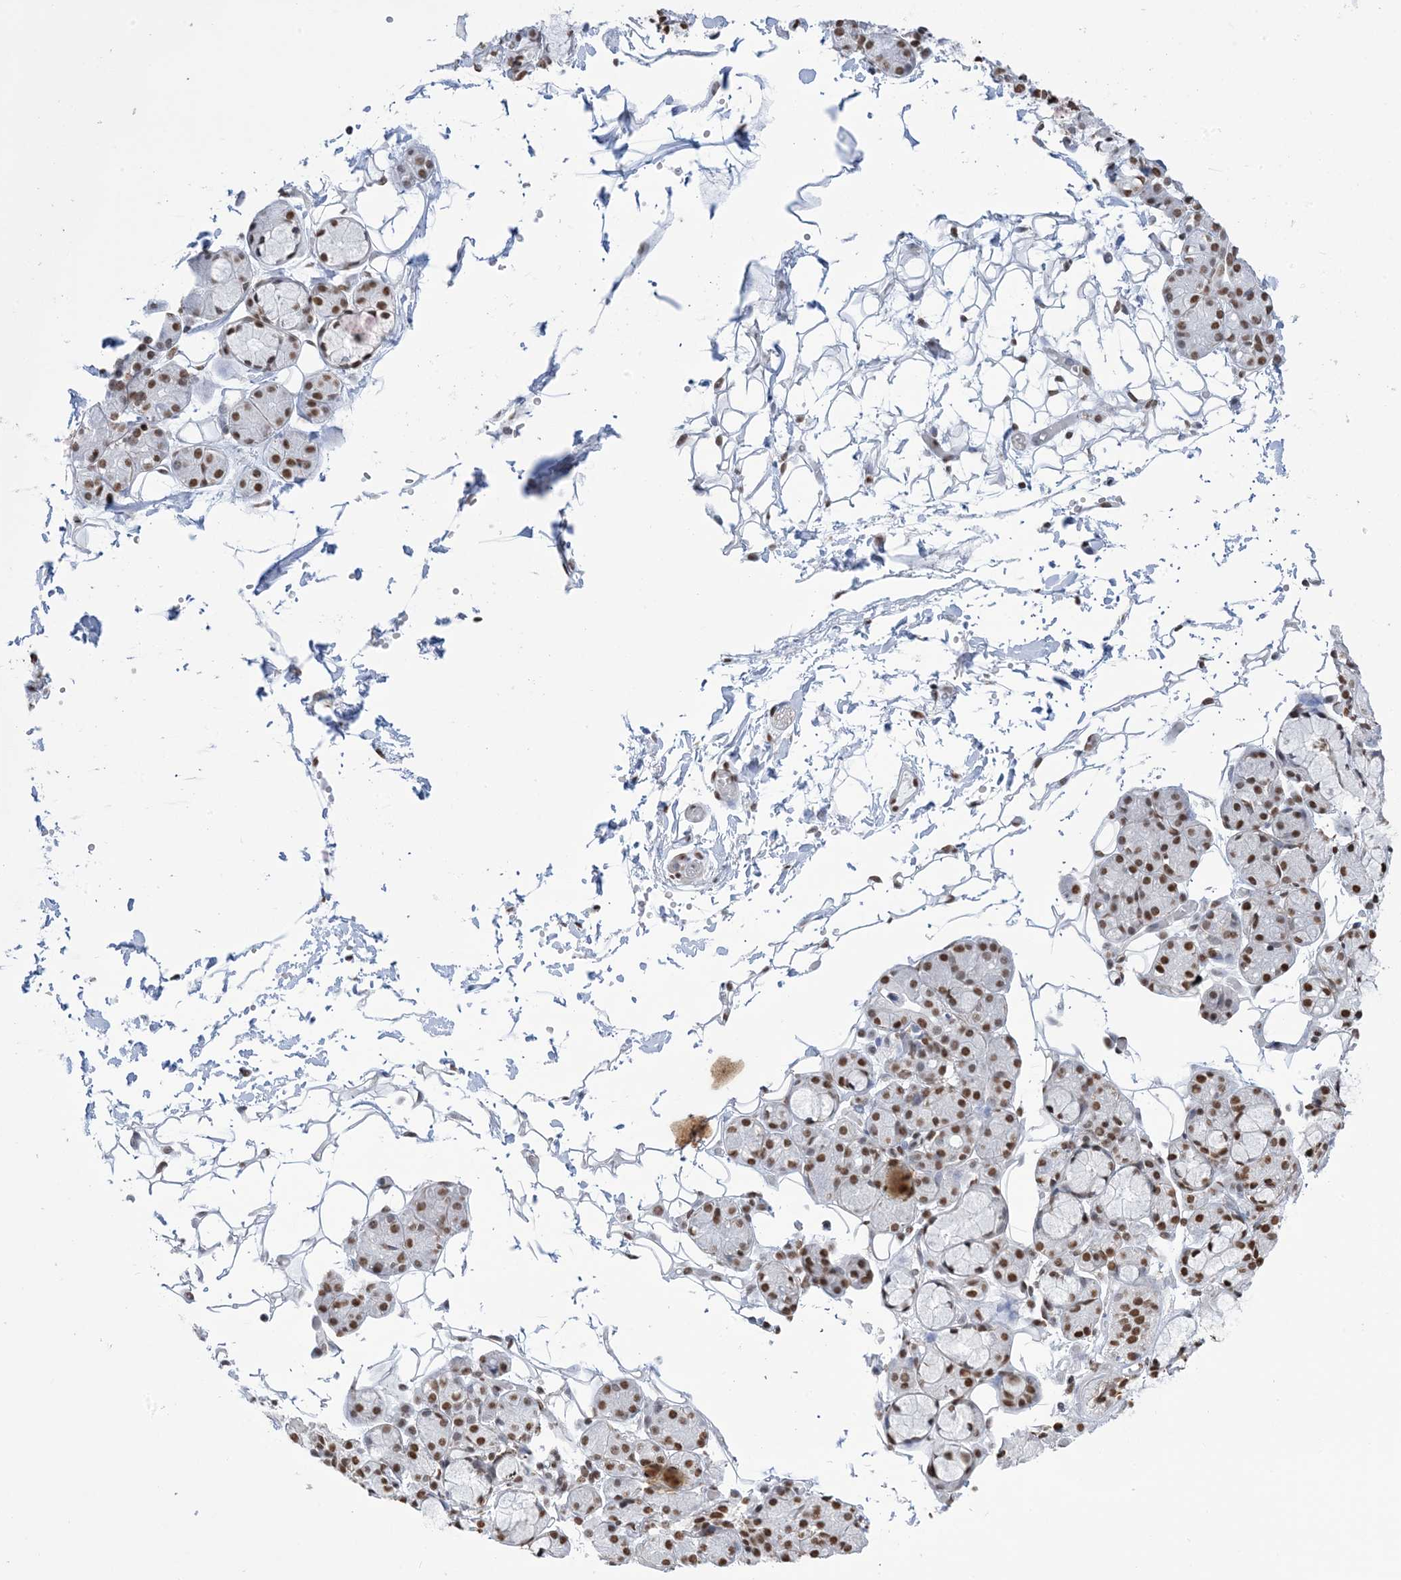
{"staining": {"intensity": "strong", "quantity": ">75%", "location": "nuclear"}, "tissue": "salivary gland", "cell_type": "Glandular cells", "image_type": "normal", "snomed": [{"axis": "morphology", "description": "Normal tissue, NOS"}, {"axis": "topography", "description": "Salivary gland"}], "caption": "A photomicrograph showing strong nuclear staining in about >75% of glandular cells in normal salivary gland, as visualized by brown immunohistochemical staining.", "gene": "ZNF792", "patient": {"sex": "male", "age": 63}}